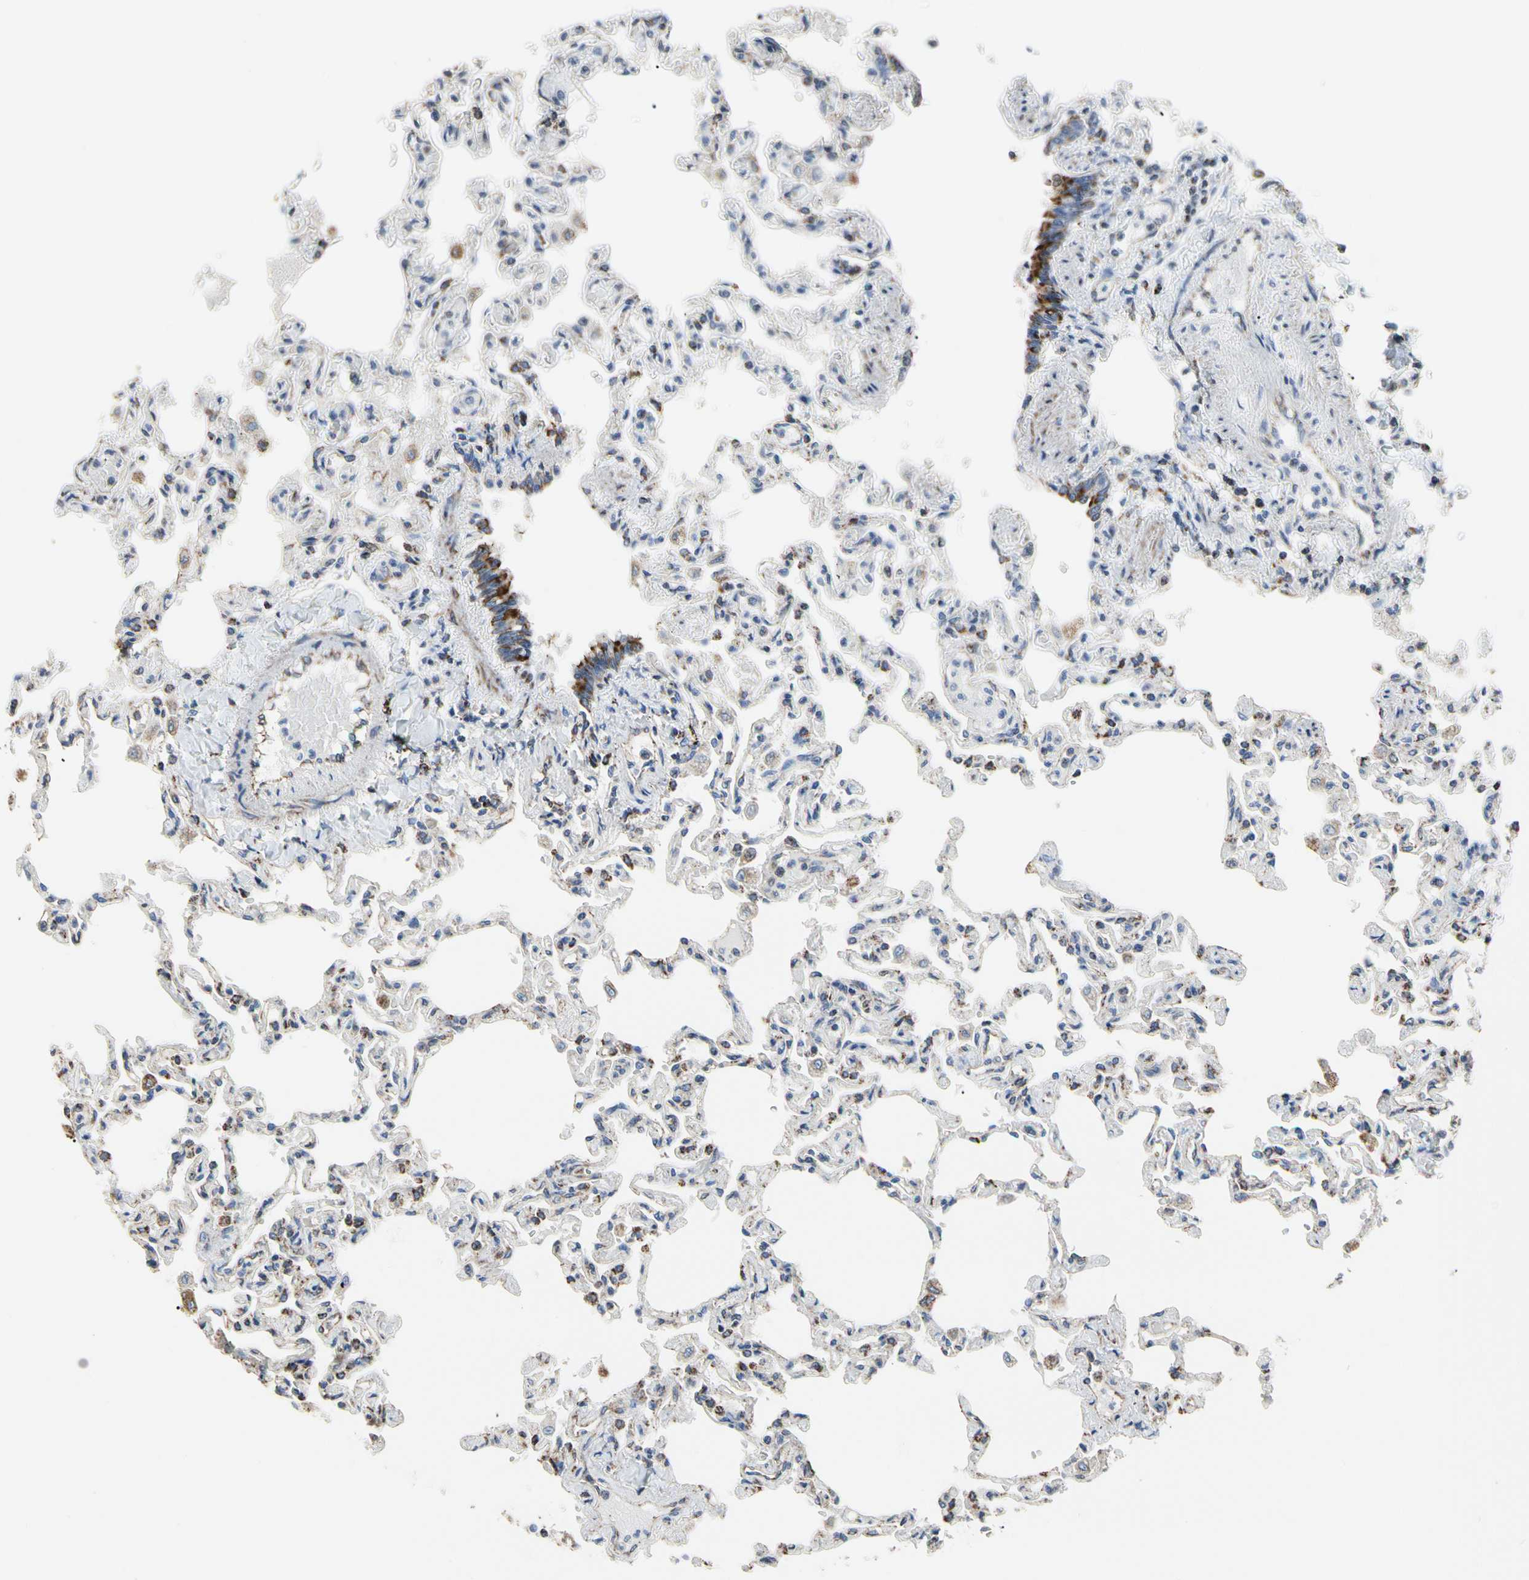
{"staining": {"intensity": "weak", "quantity": "25%-75%", "location": "cytoplasmic/membranous"}, "tissue": "lung", "cell_type": "Alveolar cells", "image_type": "normal", "snomed": [{"axis": "morphology", "description": "Normal tissue, NOS"}, {"axis": "topography", "description": "Lung"}], "caption": "A high-resolution photomicrograph shows IHC staining of unremarkable lung, which demonstrates weak cytoplasmic/membranous staining in approximately 25%-75% of alveolar cells.", "gene": "TUBA1A", "patient": {"sex": "male", "age": 21}}